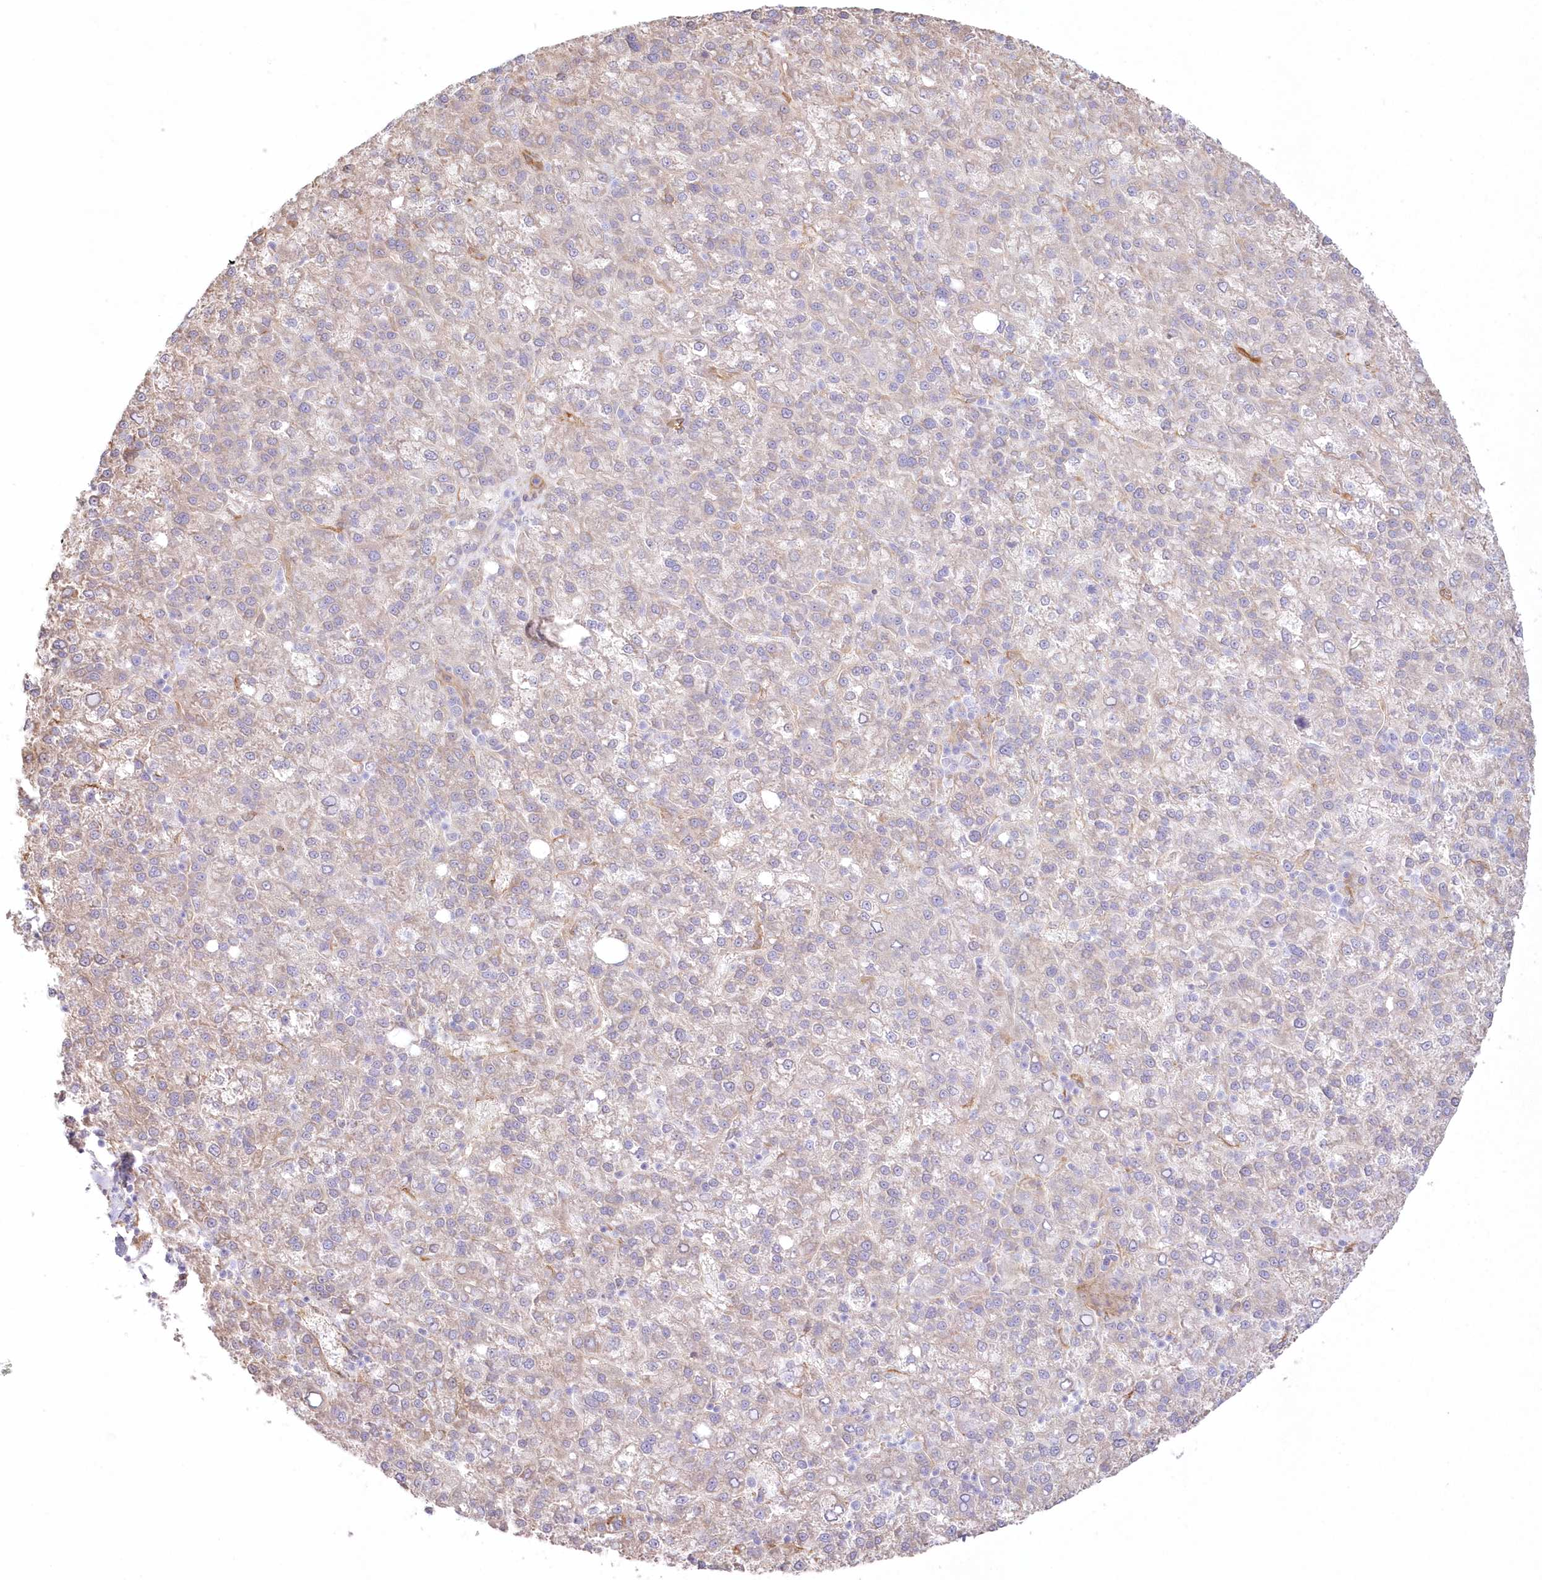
{"staining": {"intensity": "negative", "quantity": "none", "location": "none"}, "tissue": "liver cancer", "cell_type": "Tumor cells", "image_type": "cancer", "snomed": [{"axis": "morphology", "description": "Carcinoma, Hepatocellular, NOS"}, {"axis": "topography", "description": "Liver"}], "caption": "A histopathology image of hepatocellular carcinoma (liver) stained for a protein demonstrates no brown staining in tumor cells. (DAB (3,3'-diaminobenzidine) immunohistochemistry (IHC), high magnification).", "gene": "SH3PXD2B", "patient": {"sex": "female", "age": 58}}